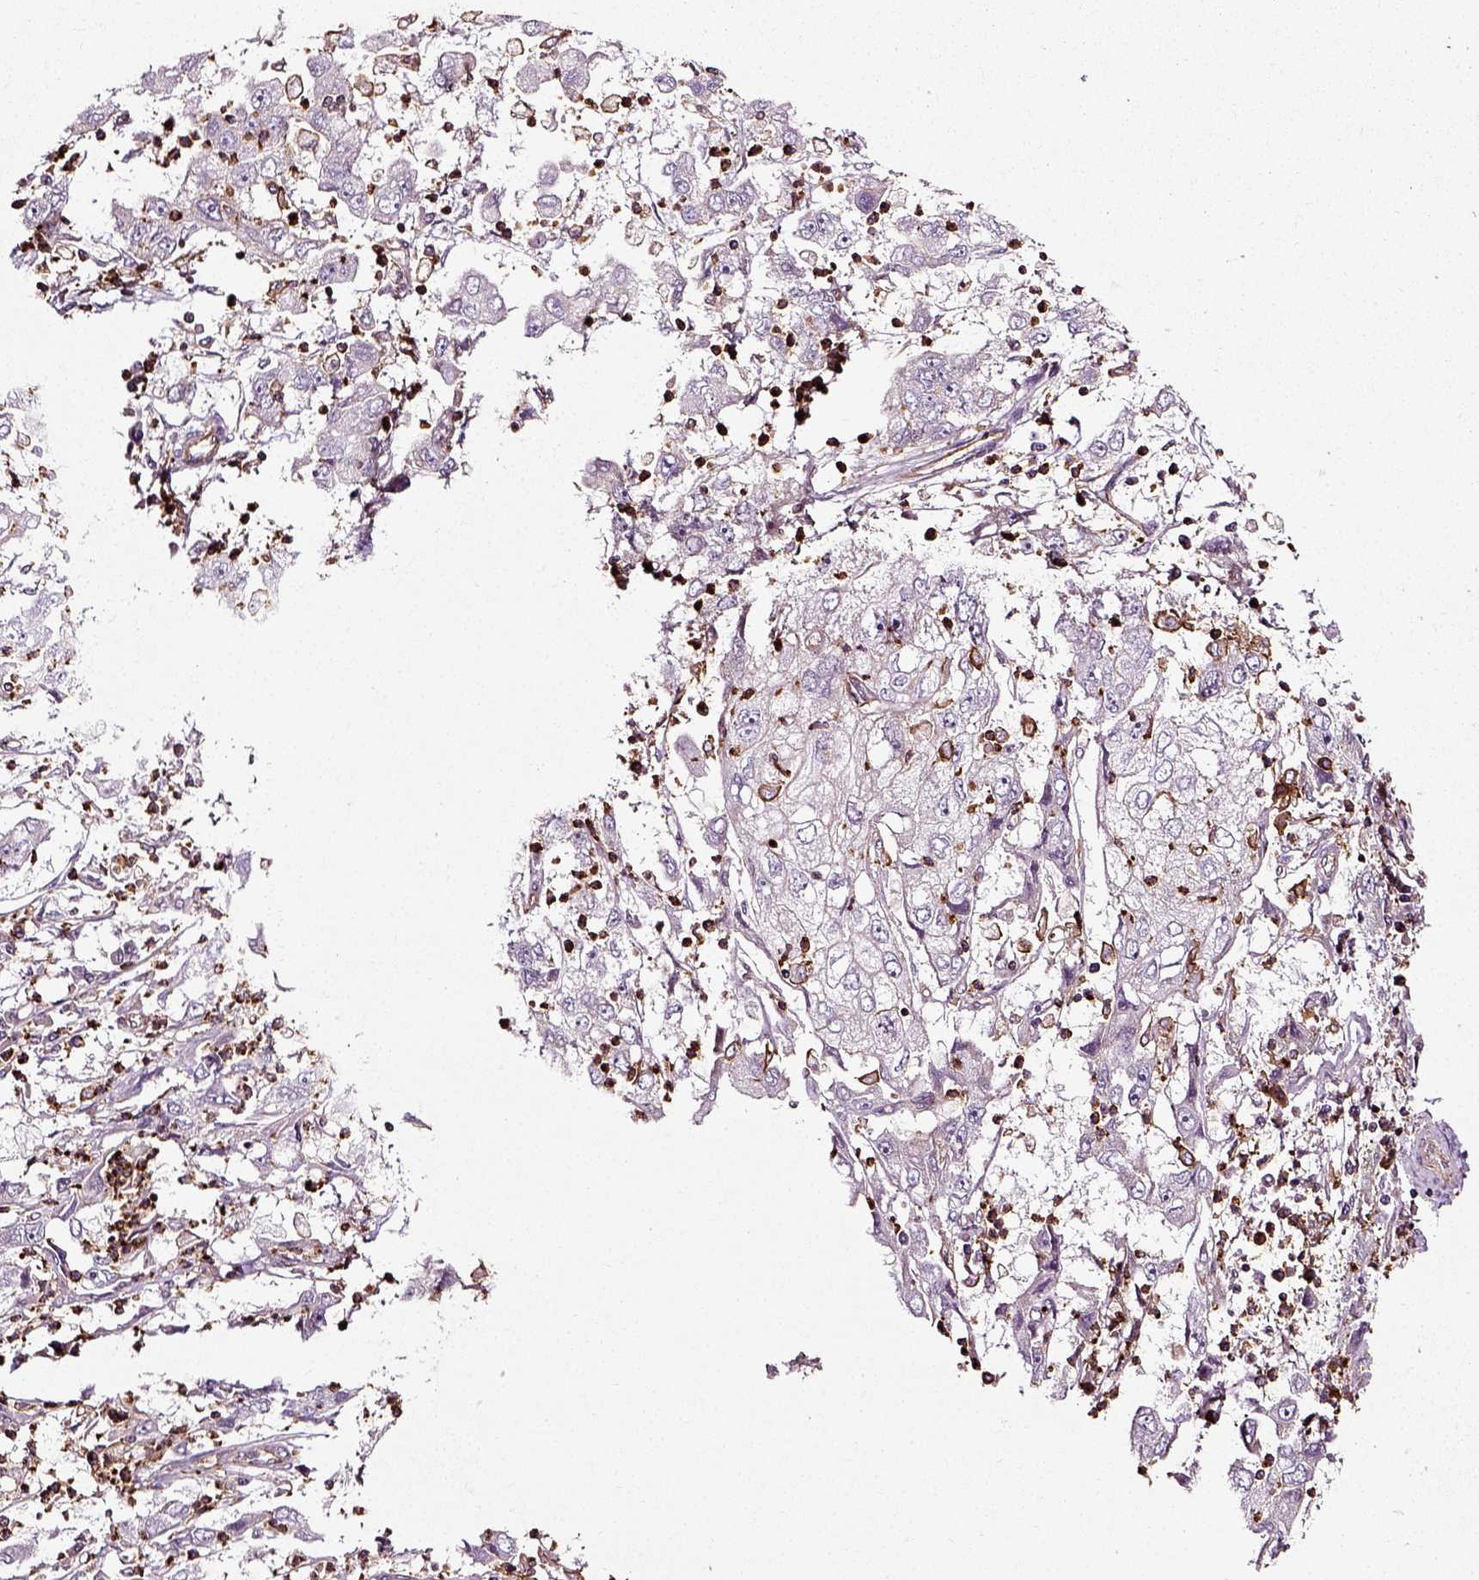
{"staining": {"intensity": "negative", "quantity": "none", "location": "none"}, "tissue": "cervical cancer", "cell_type": "Tumor cells", "image_type": "cancer", "snomed": [{"axis": "morphology", "description": "Squamous cell carcinoma, NOS"}, {"axis": "topography", "description": "Cervix"}], "caption": "There is no significant positivity in tumor cells of cervical squamous cell carcinoma. (Stains: DAB (3,3'-diaminobenzidine) immunohistochemistry with hematoxylin counter stain, Microscopy: brightfield microscopy at high magnification).", "gene": "RHOF", "patient": {"sex": "female", "age": 36}}